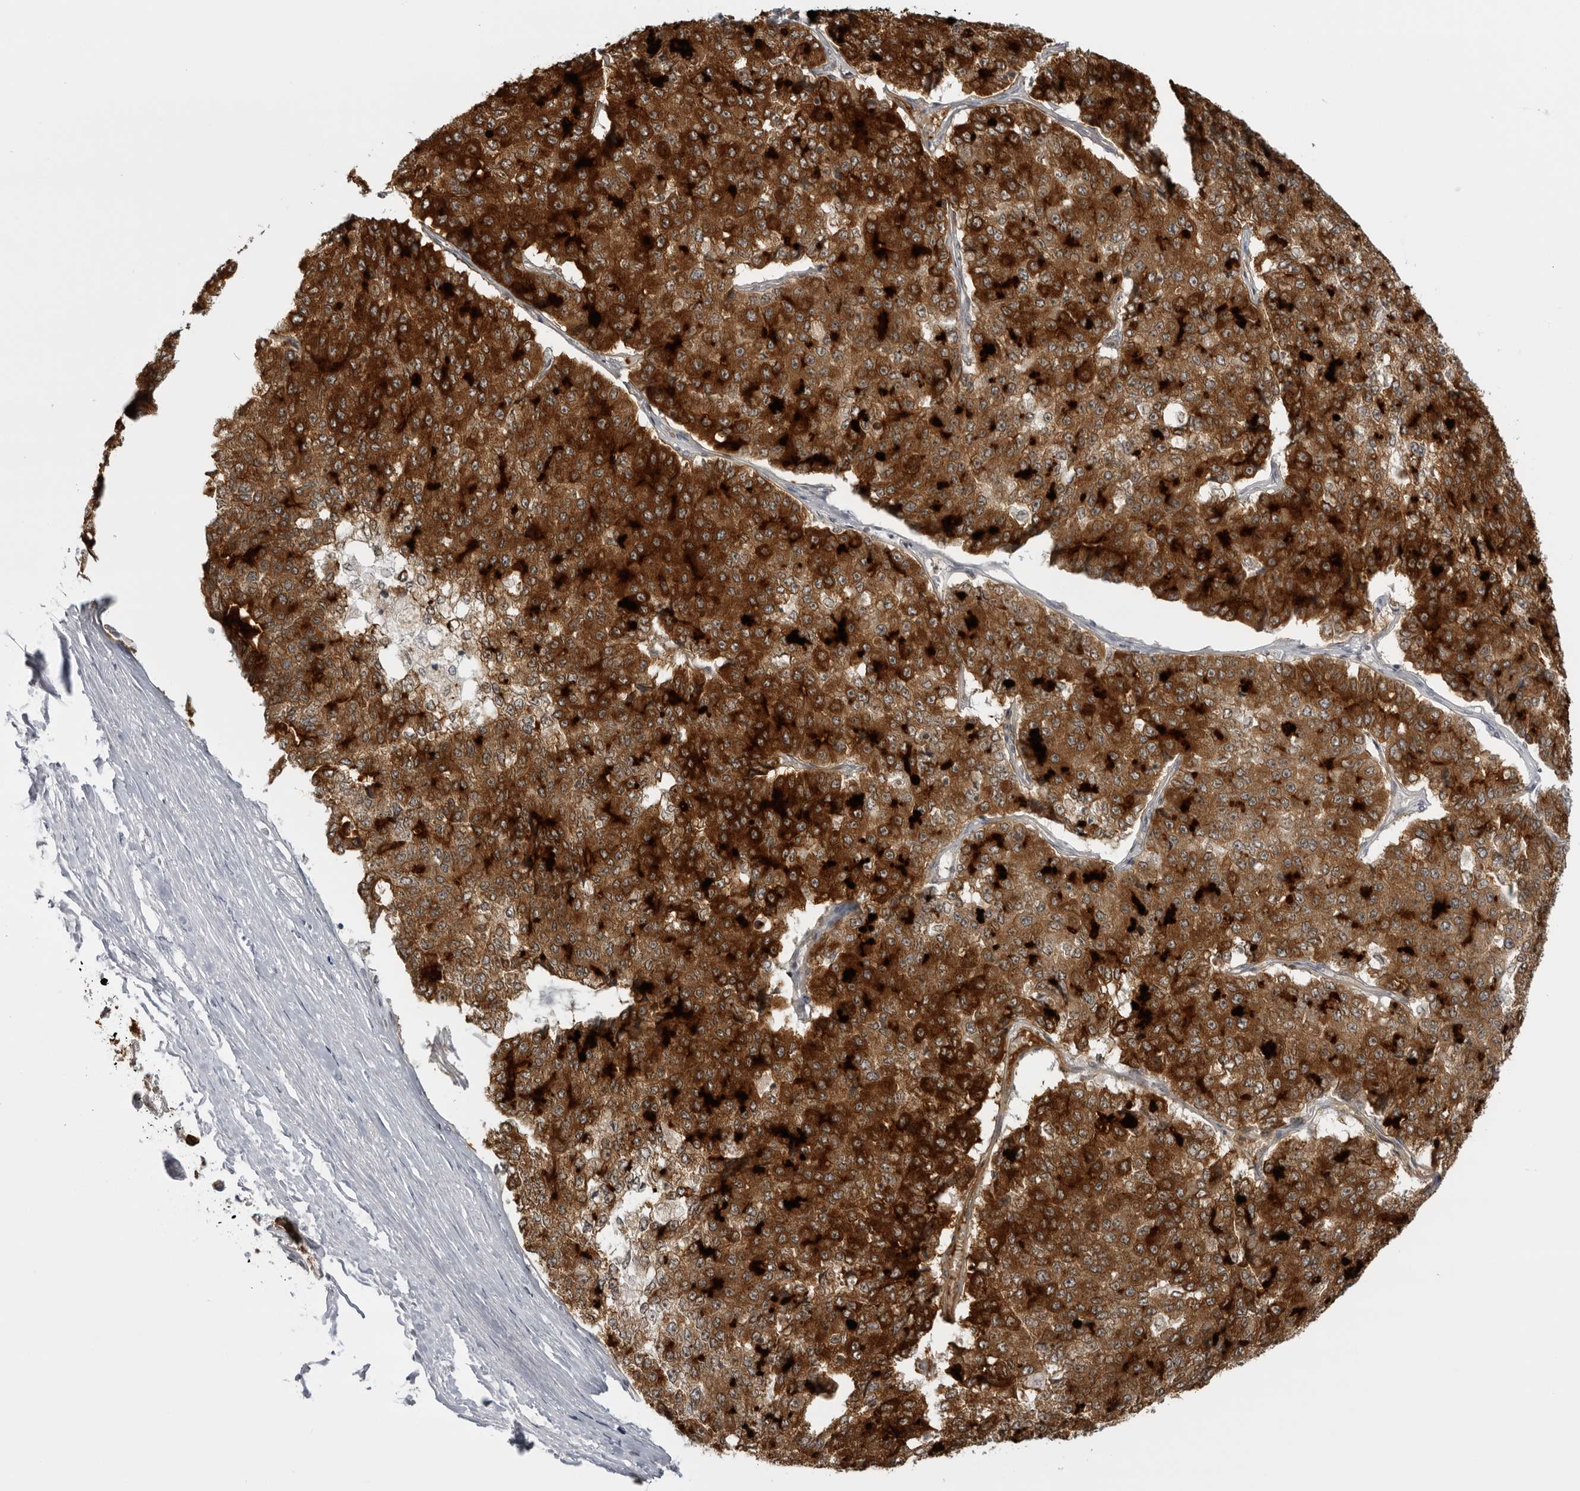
{"staining": {"intensity": "strong", "quantity": ">75%", "location": "cytoplasmic/membranous"}, "tissue": "pancreatic cancer", "cell_type": "Tumor cells", "image_type": "cancer", "snomed": [{"axis": "morphology", "description": "Adenocarcinoma, NOS"}, {"axis": "topography", "description": "Pancreas"}], "caption": "An IHC histopathology image of tumor tissue is shown. Protein staining in brown shows strong cytoplasmic/membranous positivity in pancreatic adenocarcinoma within tumor cells. Nuclei are stained in blue.", "gene": "SERPINF2", "patient": {"sex": "male", "age": 50}}